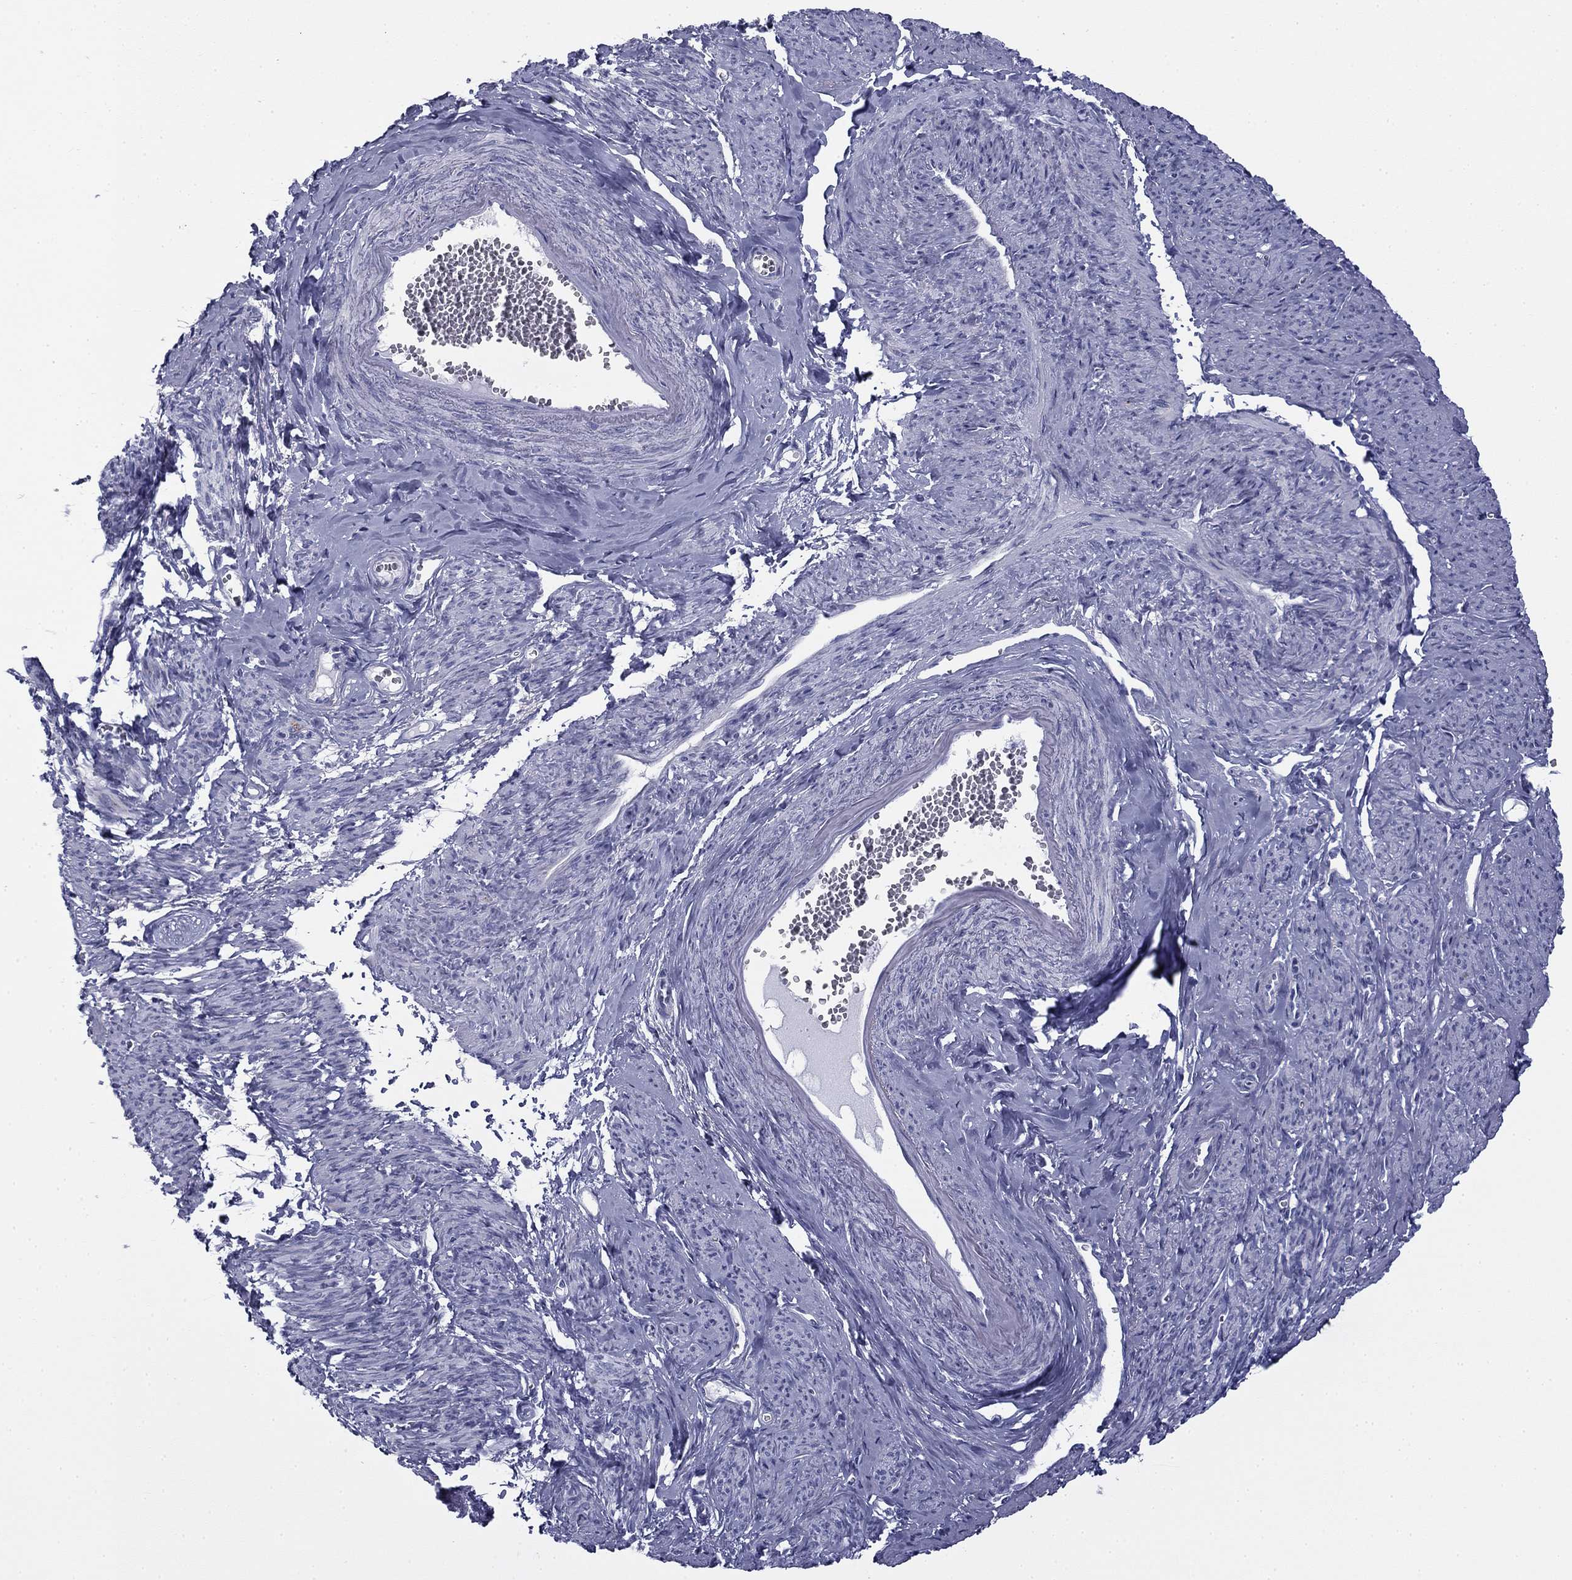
{"staining": {"intensity": "negative", "quantity": "none", "location": "none"}, "tissue": "smooth muscle", "cell_type": "Smooth muscle cells", "image_type": "normal", "snomed": [{"axis": "morphology", "description": "Normal tissue, NOS"}, {"axis": "topography", "description": "Smooth muscle"}], "caption": "Smooth muscle cells are negative for brown protein staining in normal smooth muscle.", "gene": "ZP2", "patient": {"sex": "female", "age": 65}}